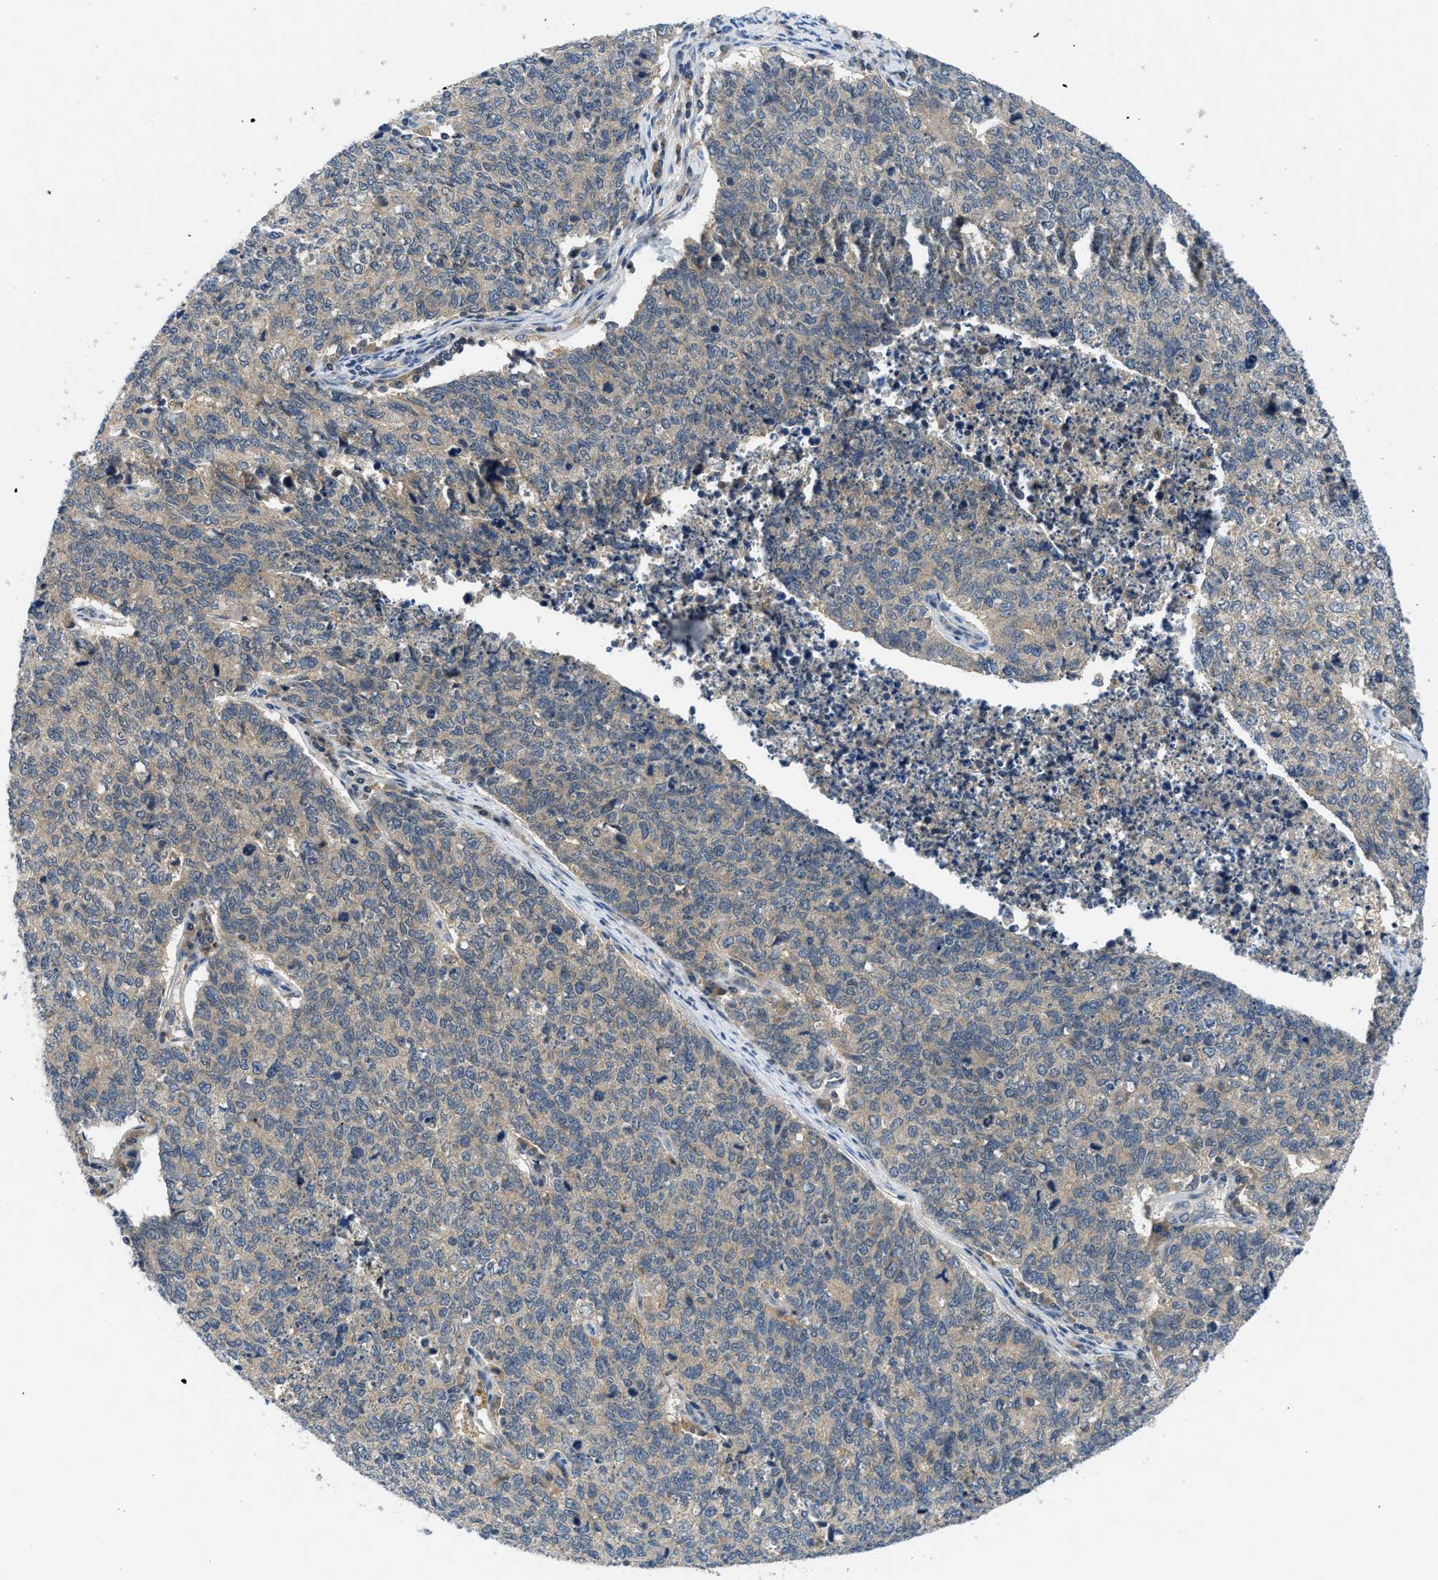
{"staining": {"intensity": "weak", "quantity": ">75%", "location": "cytoplasmic/membranous"}, "tissue": "cervical cancer", "cell_type": "Tumor cells", "image_type": "cancer", "snomed": [{"axis": "morphology", "description": "Squamous cell carcinoma, NOS"}, {"axis": "topography", "description": "Cervix"}], "caption": "A brown stain labels weak cytoplasmic/membranous staining of a protein in cervical squamous cell carcinoma tumor cells.", "gene": "PDE7A", "patient": {"sex": "female", "age": 63}}